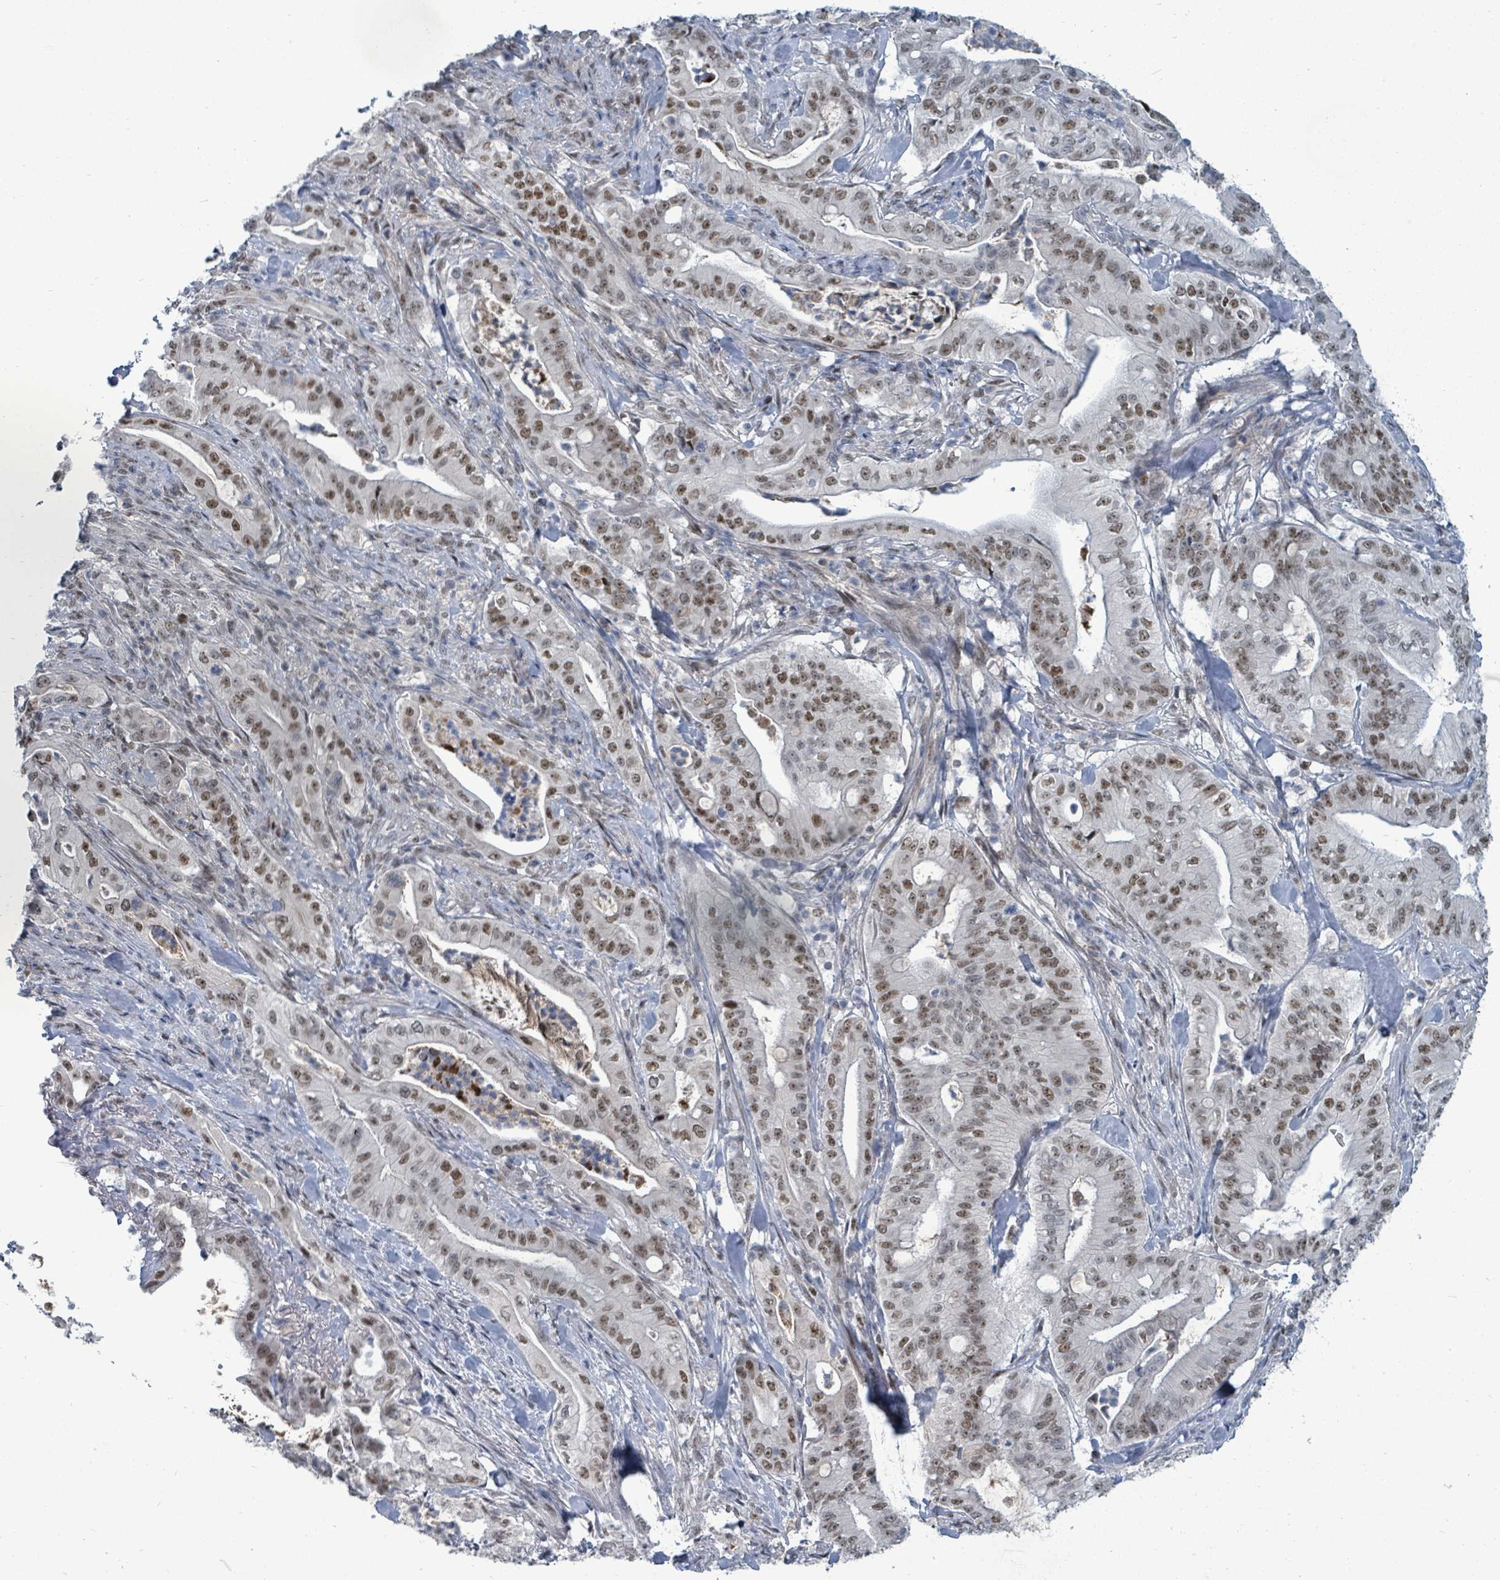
{"staining": {"intensity": "moderate", "quantity": ">75%", "location": "nuclear"}, "tissue": "pancreatic cancer", "cell_type": "Tumor cells", "image_type": "cancer", "snomed": [{"axis": "morphology", "description": "Adenocarcinoma, NOS"}, {"axis": "topography", "description": "Pancreas"}], "caption": "Human adenocarcinoma (pancreatic) stained with a brown dye demonstrates moderate nuclear positive staining in approximately >75% of tumor cells.", "gene": "UCK1", "patient": {"sex": "male", "age": 71}}